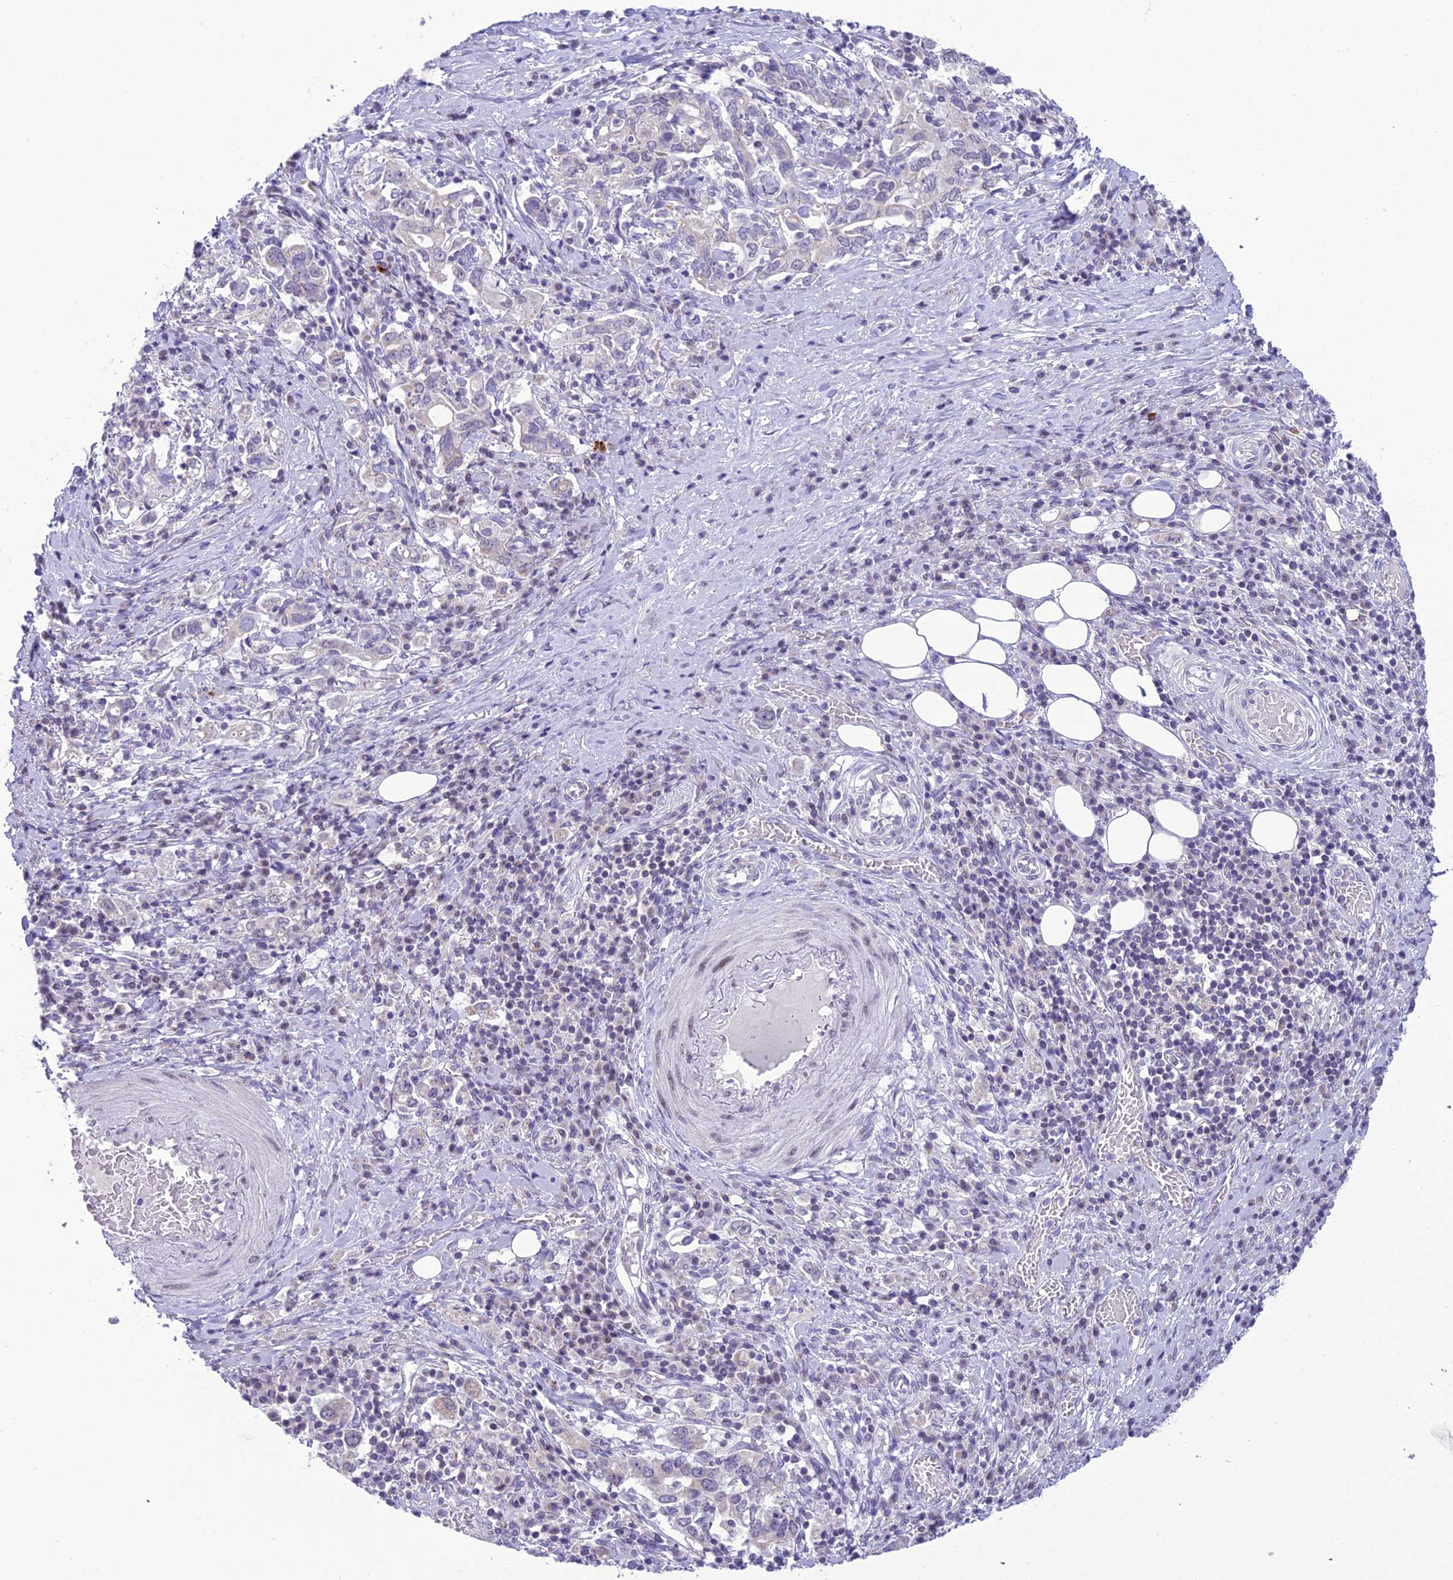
{"staining": {"intensity": "negative", "quantity": "none", "location": "none"}, "tissue": "stomach cancer", "cell_type": "Tumor cells", "image_type": "cancer", "snomed": [{"axis": "morphology", "description": "Adenocarcinoma, NOS"}, {"axis": "topography", "description": "Stomach, upper"}, {"axis": "topography", "description": "Stomach"}], "caption": "The image displays no significant staining in tumor cells of stomach cancer.", "gene": "B9D2", "patient": {"sex": "male", "age": 62}}